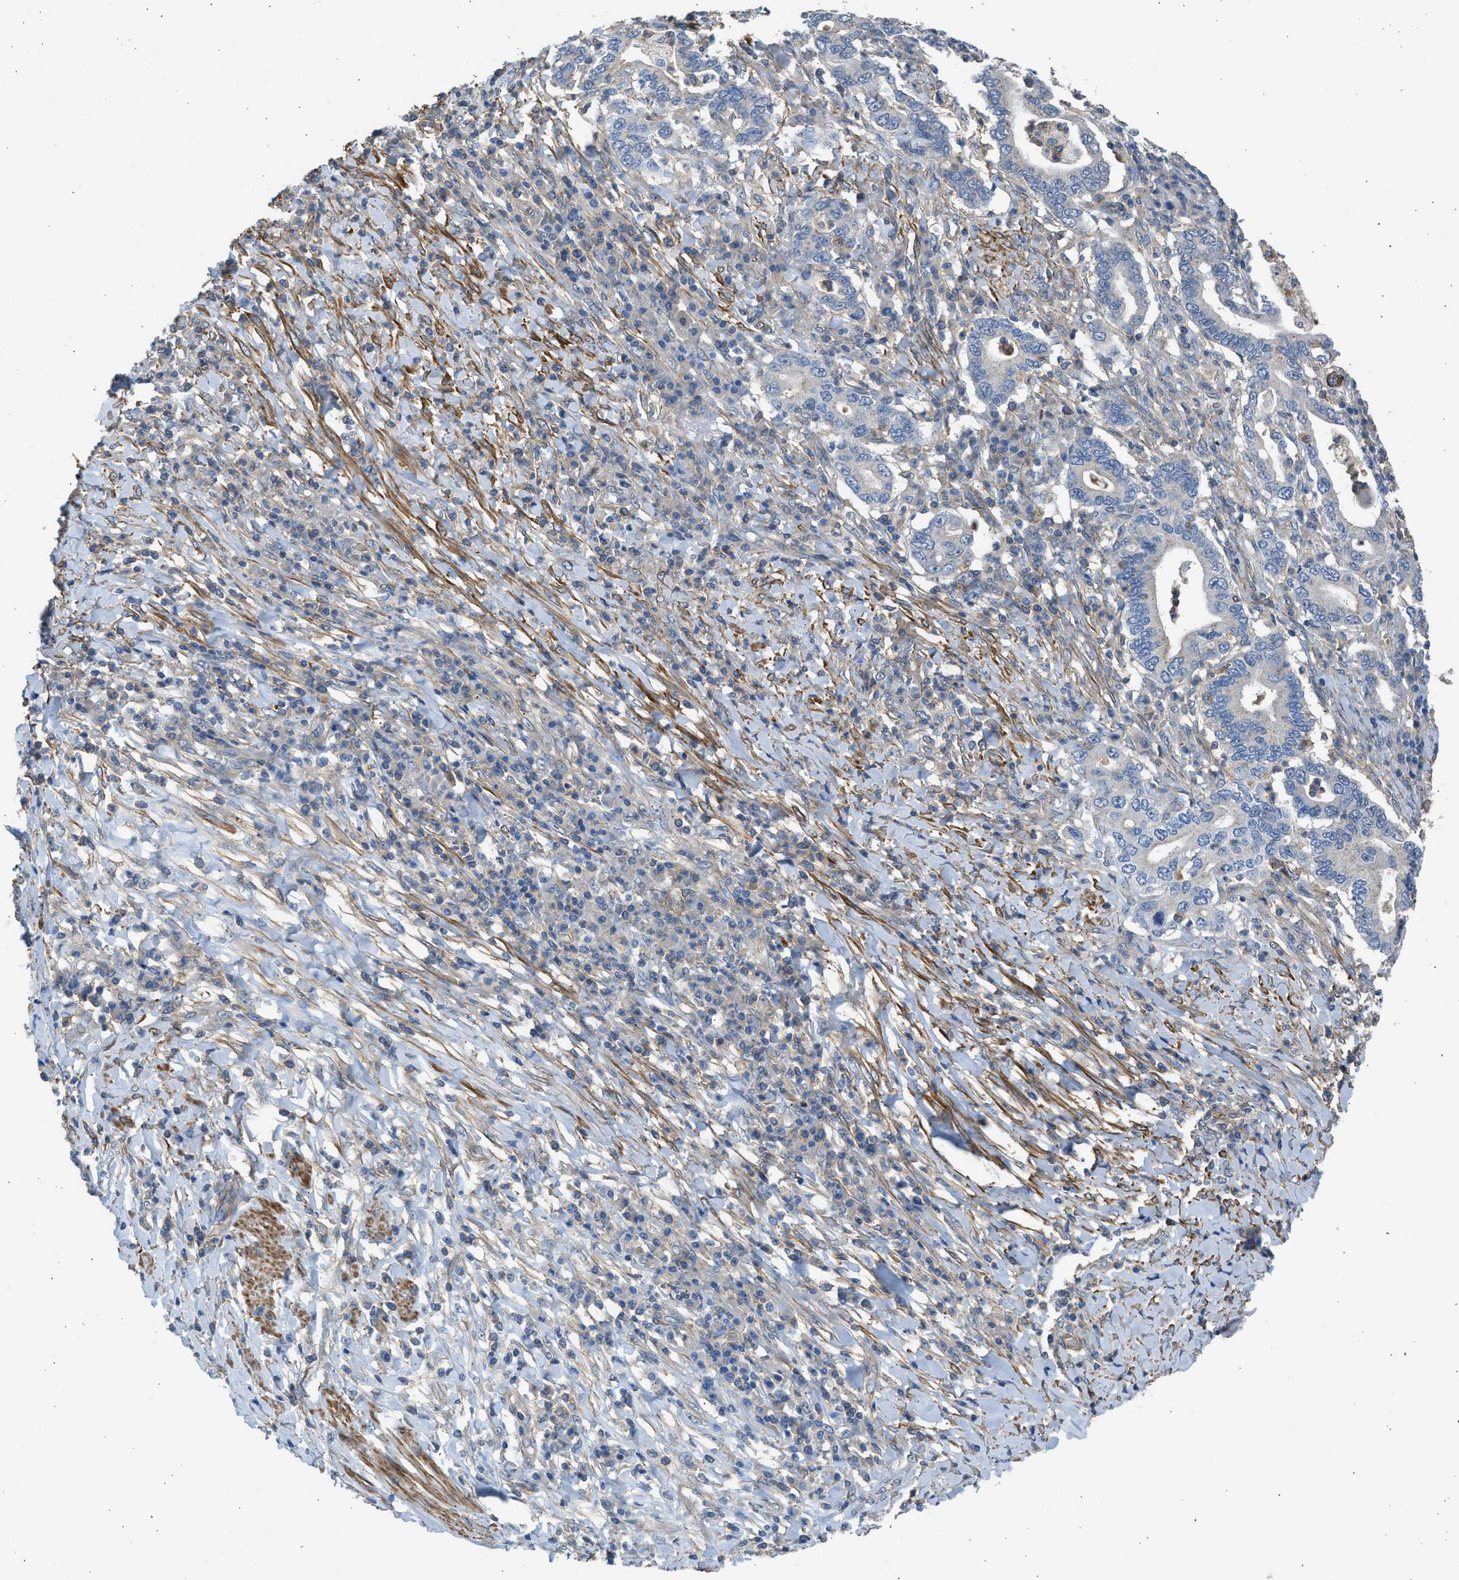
{"staining": {"intensity": "negative", "quantity": "none", "location": "none"}, "tissue": "stomach cancer", "cell_type": "Tumor cells", "image_type": "cancer", "snomed": [{"axis": "morphology", "description": "Normal tissue, NOS"}, {"axis": "morphology", "description": "Adenocarcinoma, NOS"}, {"axis": "topography", "description": "Esophagus"}, {"axis": "topography", "description": "Stomach, upper"}, {"axis": "topography", "description": "Peripheral nerve tissue"}], "caption": "The image displays no significant staining in tumor cells of stomach cancer.", "gene": "PCNX3", "patient": {"sex": "male", "age": 62}}